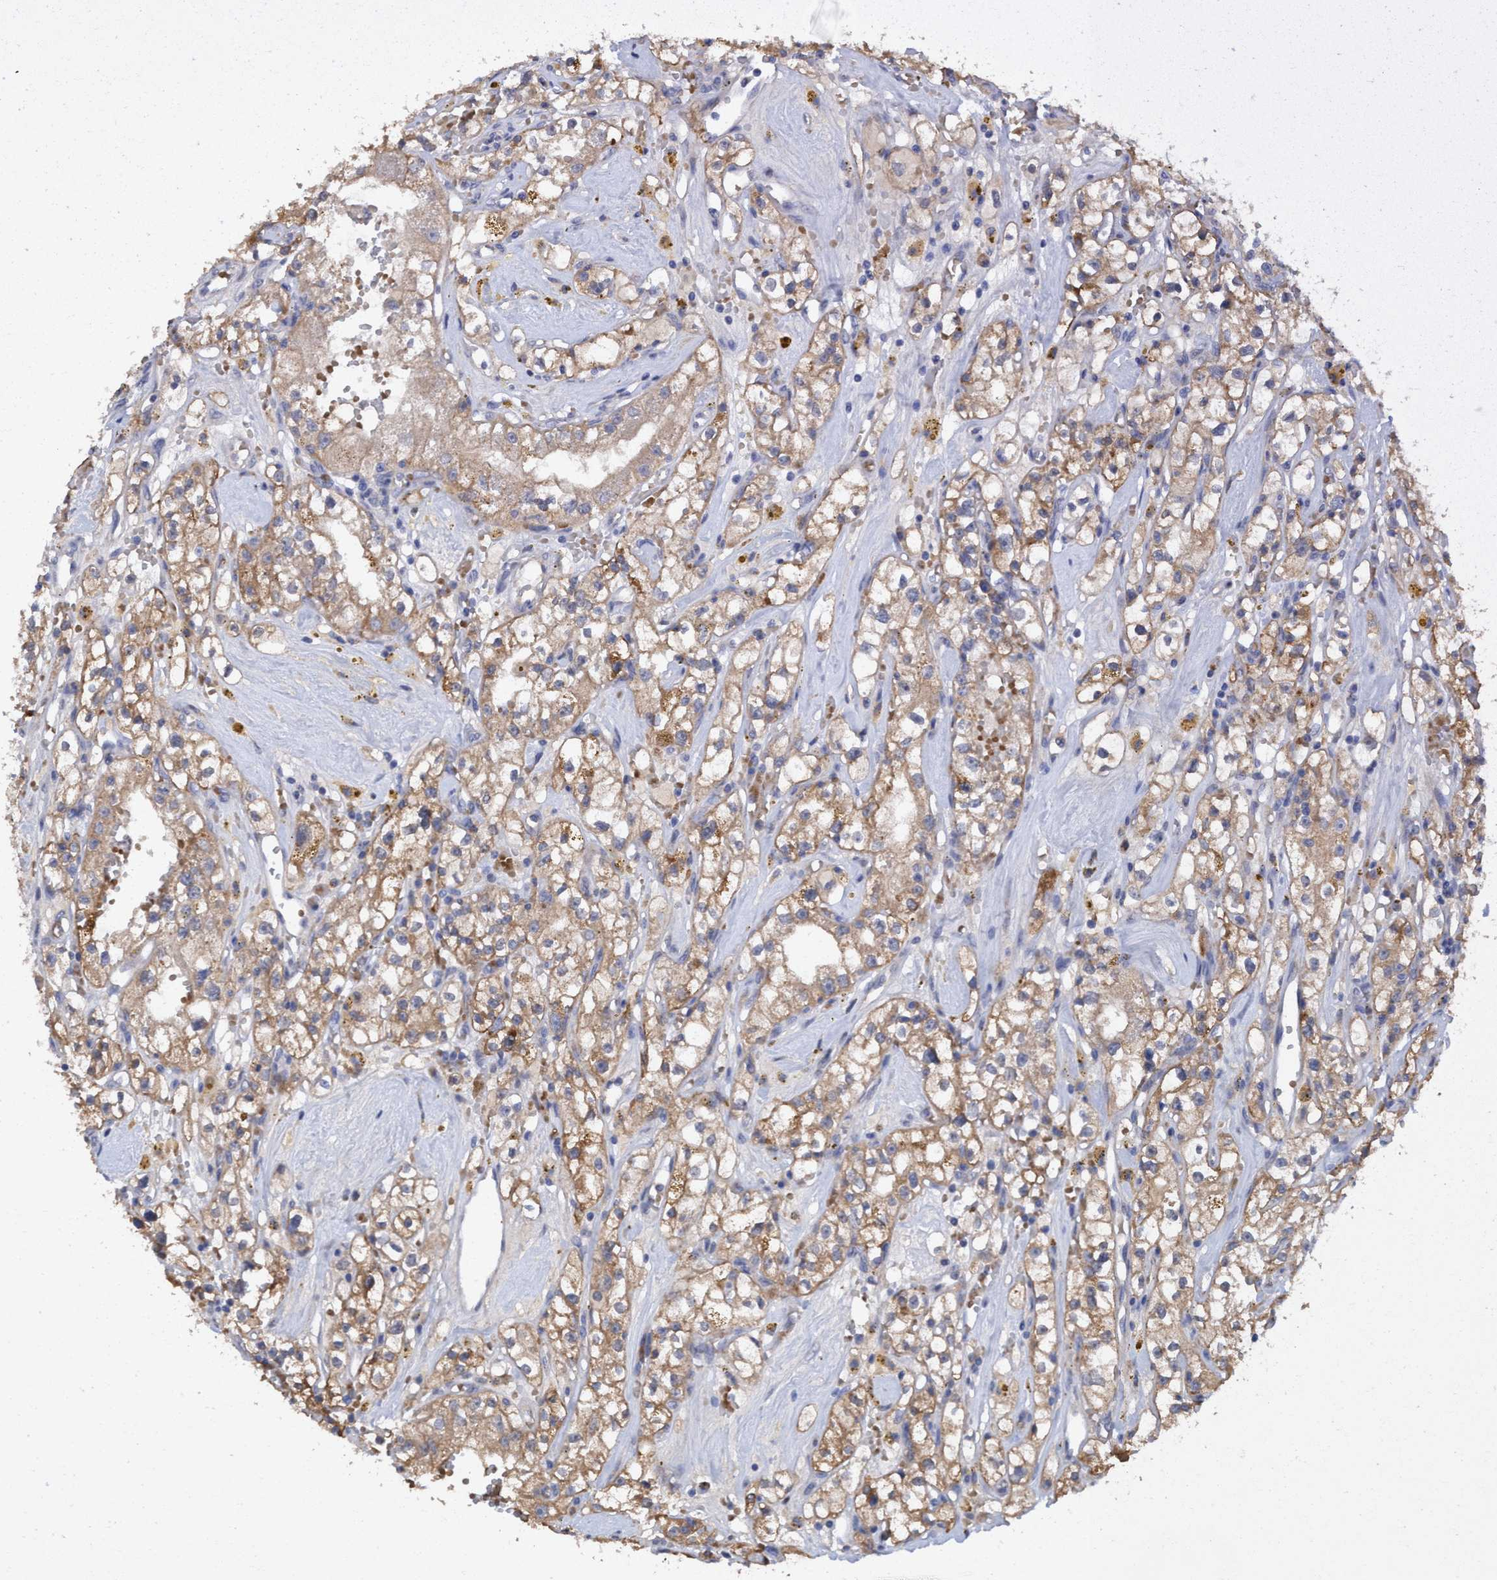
{"staining": {"intensity": "weak", "quantity": ">75%", "location": "cytoplasmic/membranous"}, "tissue": "renal cancer", "cell_type": "Tumor cells", "image_type": "cancer", "snomed": [{"axis": "morphology", "description": "Adenocarcinoma, NOS"}, {"axis": "topography", "description": "Kidney"}], "caption": "Protein staining of renal cancer (adenocarcinoma) tissue shows weak cytoplasmic/membranous staining in about >75% of tumor cells.", "gene": "SEMA4D", "patient": {"sex": "male", "age": 56}}